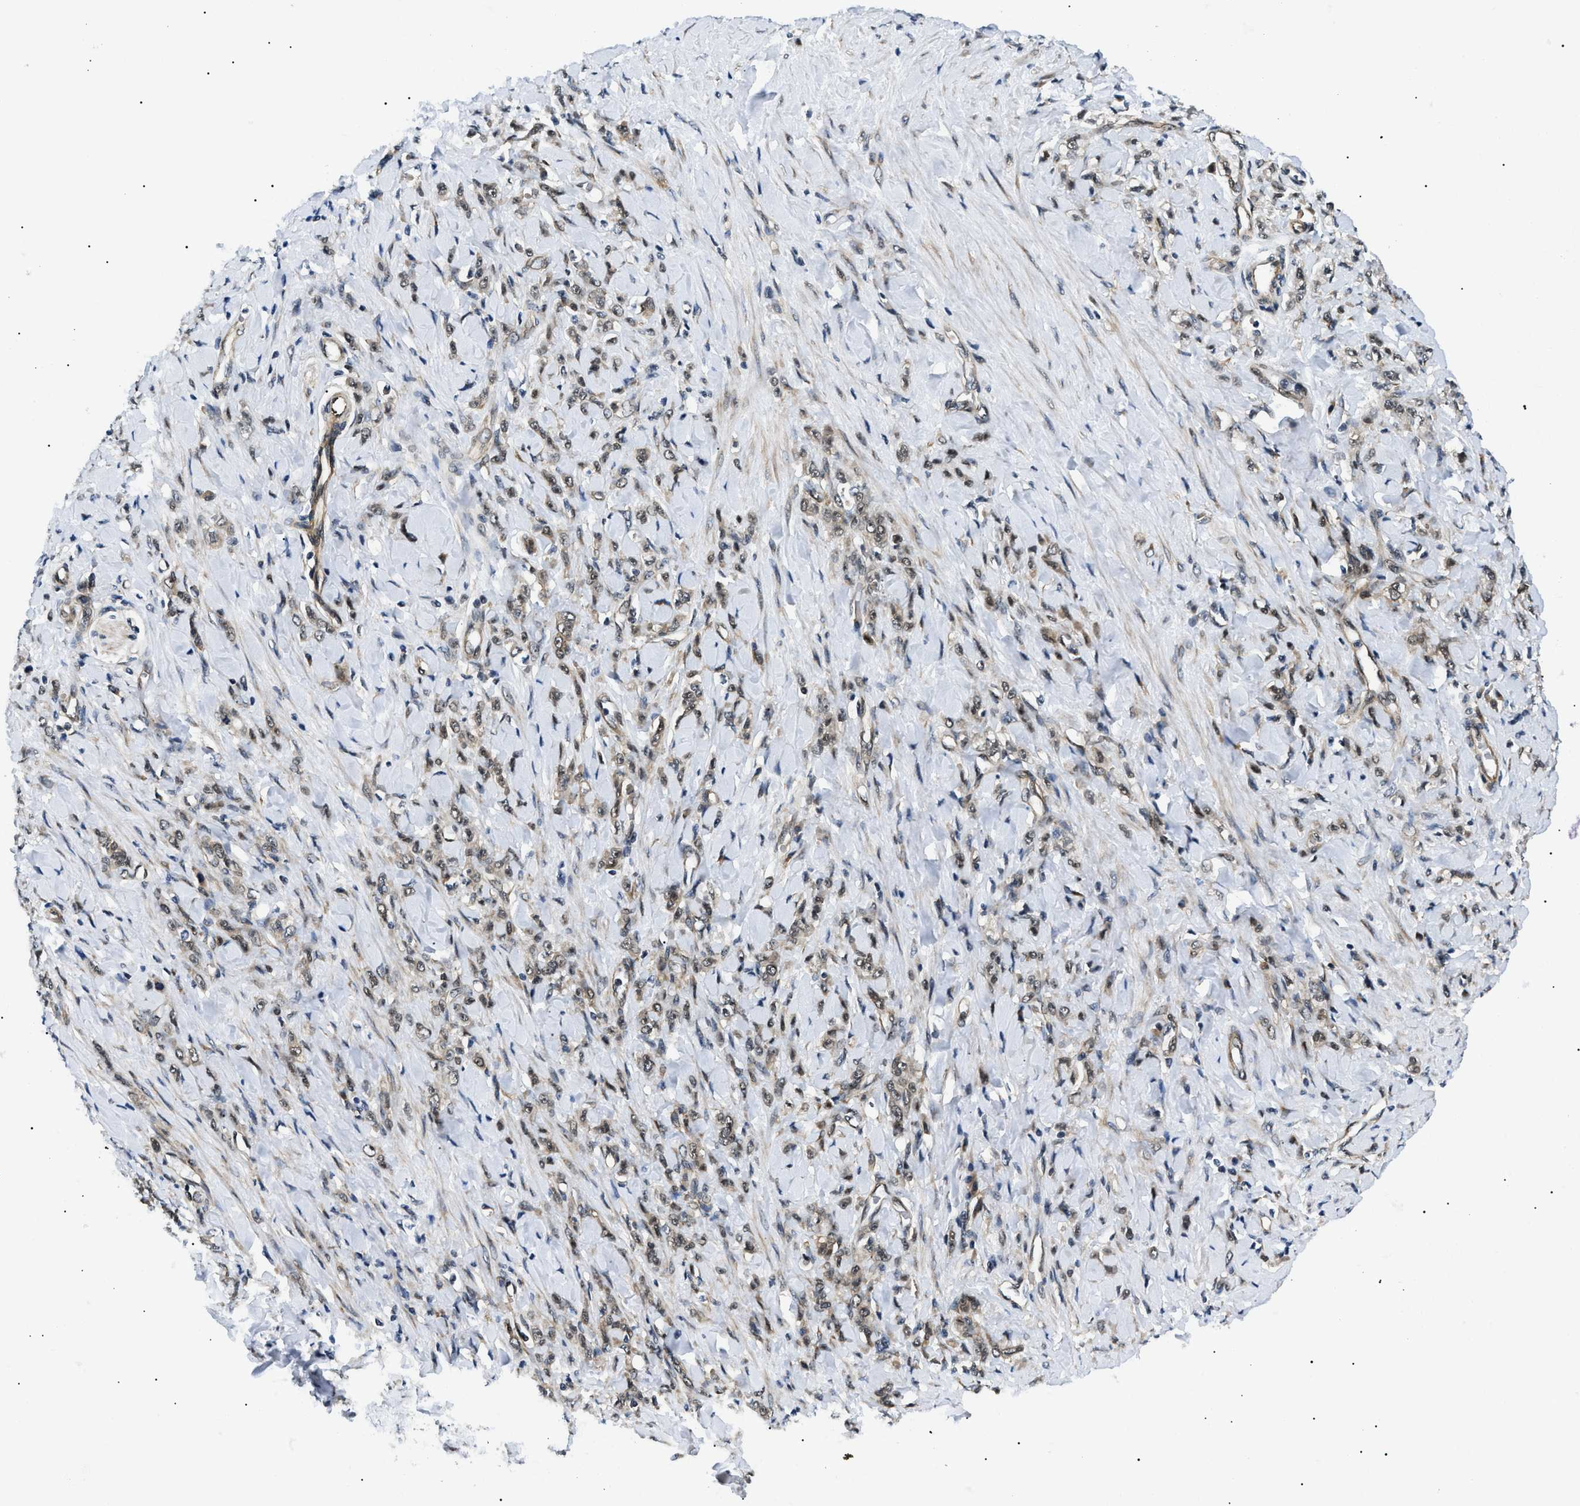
{"staining": {"intensity": "weak", "quantity": ">75%", "location": "cytoplasmic/membranous,nuclear"}, "tissue": "stomach cancer", "cell_type": "Tumor cells", "image_type": "cancer", "snomed": [{"axis": "morphology", "description": "Adenocarcinoma, NOS"}, {"axis": "topography", "description": "Stomach"}], "caption": "About >75% of tumor cells in stomach cancer show weak cytoplasmic/membranous and nuclear protein staining as visualized by brown immunohistochemical staining.", "gene": "CWC25", "patient": {"sex": "male", "age": 82}}